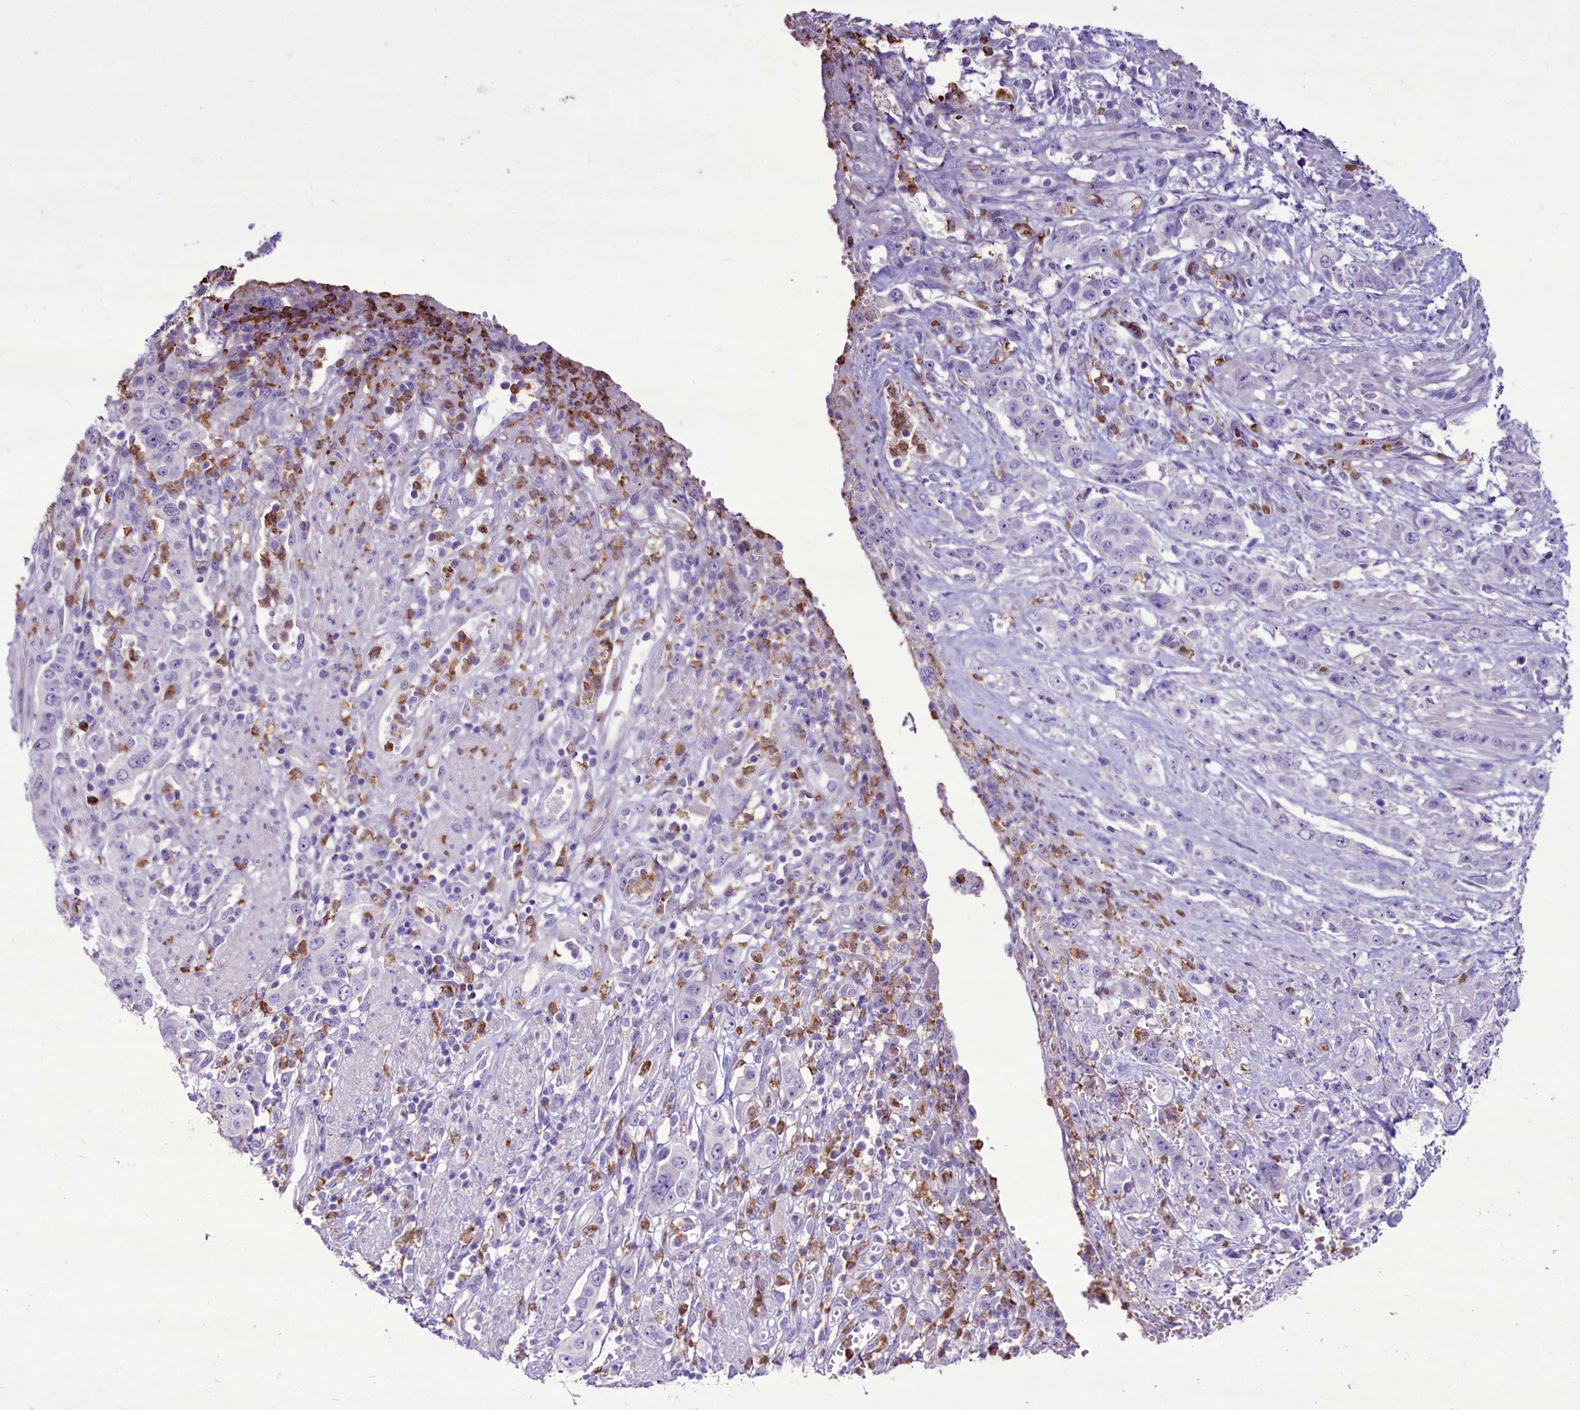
{"staining": {"intensity": "negative", "quantity": "none", "location": "none"}, "tissue": "stomach cancer", "cell_type": "Tumor cells", "image_type": "cancer", "snomed": [{"axis": "morphology", "description": "Adenocarcinoma, NOS"}, {"axis": "topography", "description": "Stomach, upper"}], "caption": "This photomicrograph is of stomach adenocarcinoma stained with immunohistochemistry (IHC) to label a protein in brown with the nuclei are counter-stained blue. There is no staining in tumor cells.", "gene": "FAM209B", "patient": {"sex": "male", "age": 62}}